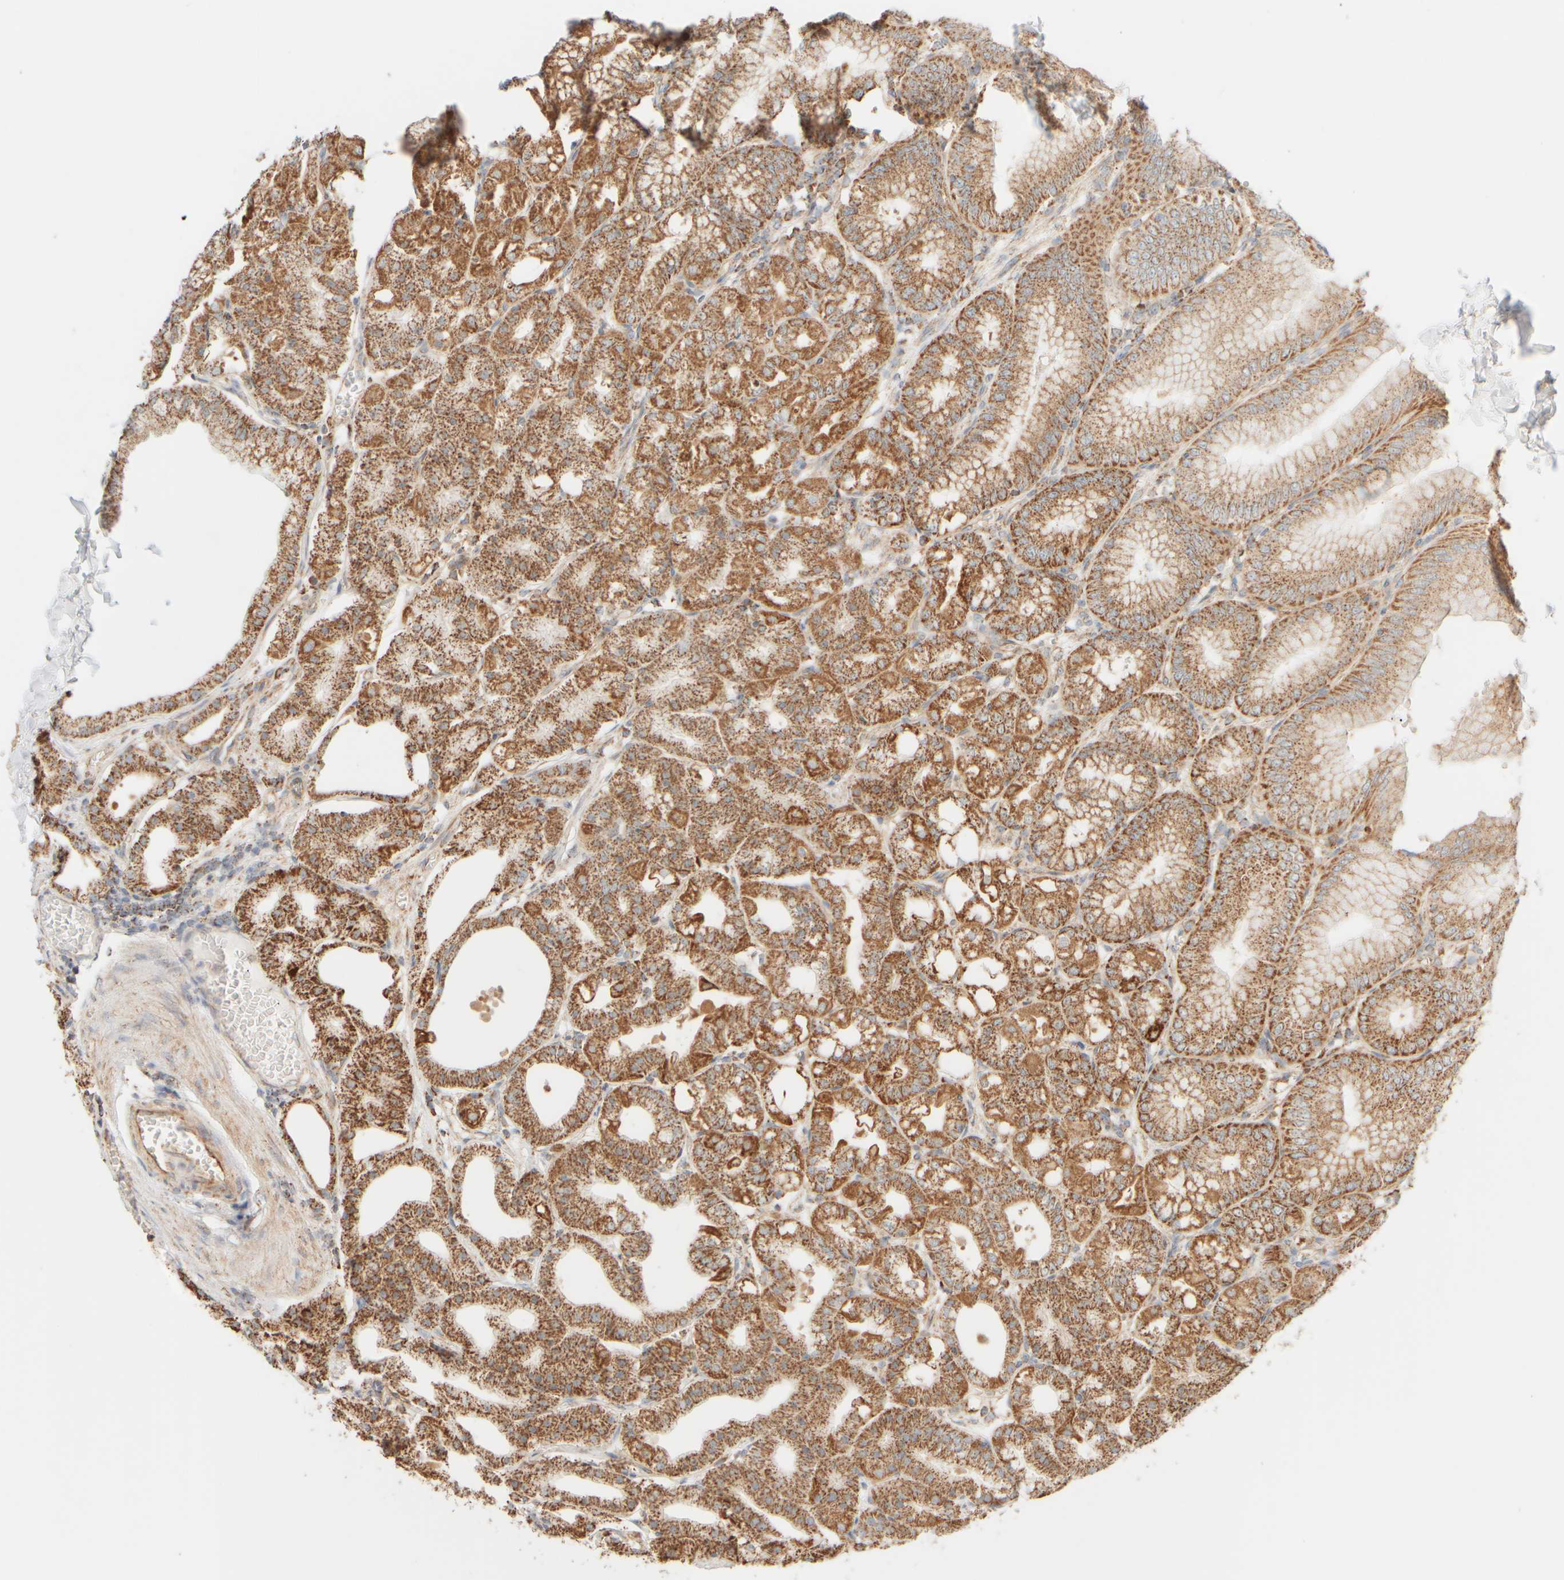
{"staining": {"intensity": "moderate", "quantity": ">75%", "location": "cytoplasmic/membranous"}, "tissue": "stomach", "cell_type": "Glandular cells", "image_type": "normal", "snomed": [{"axis": "morphology", "description": "Normal tissue, NOS"}, {"axis": "topography", "description": "Stomach, lower"}], "caption": "Brown immunohistochemical staining in unremarkable human stomach displays moderate cytoplasmic/membranous expression in approximately >75% of glandular cells.", "gene": "APBB2", "patient": {"sex": "male", "age": 71}}